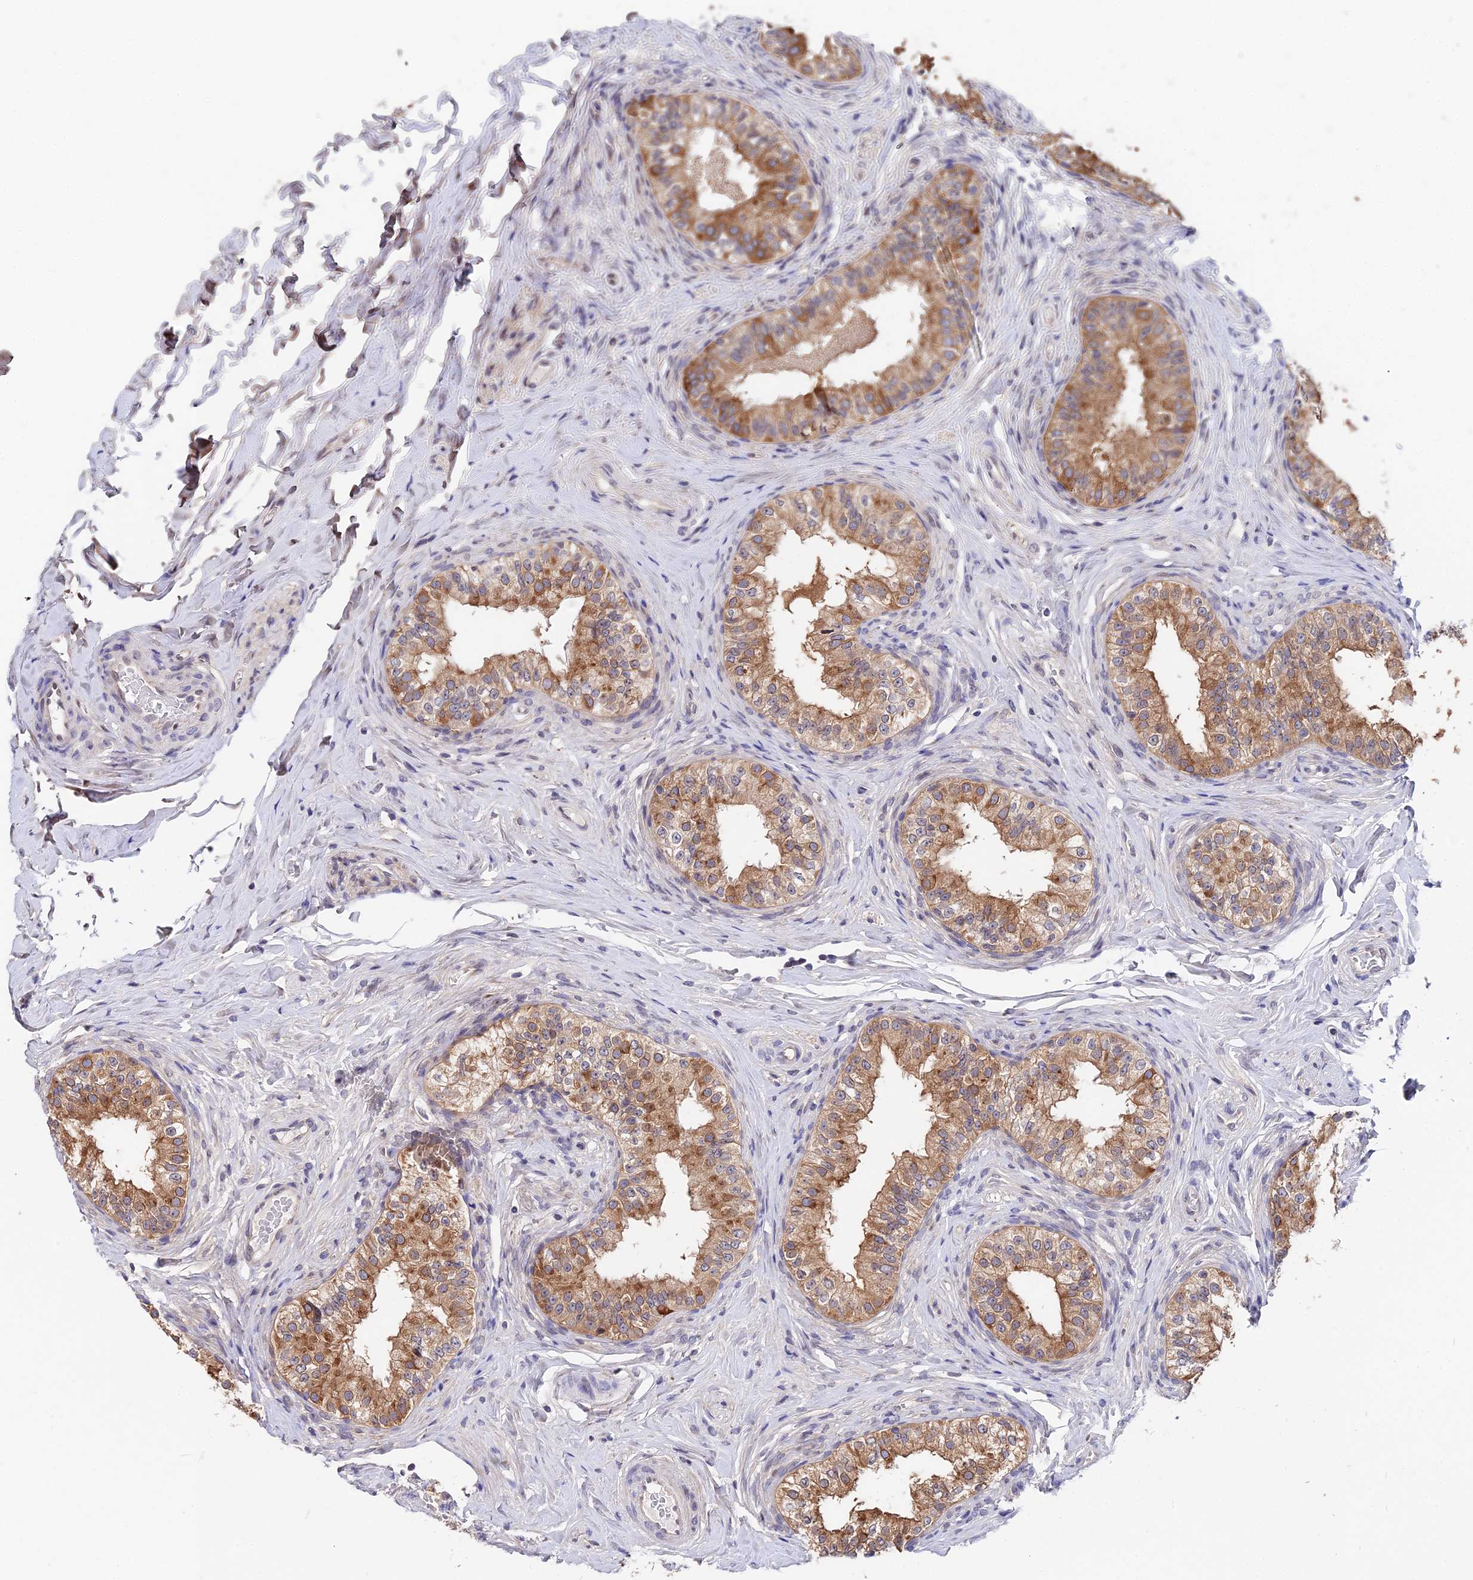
{"staining": {"intensity": "moderate", "quantity": ">75%", "location": "cytoplasmic/membranous,nuclear"}, "tissue": "epididymis", "cell_type": "Glandular cells", "image_type": "normal", "snomed": [{"axis": "morphology", "description": "Normal tissue, NOS"}, {"axis": "topography", "description": "Epididymis"}], "caption": "The micrograph demonstrates staining of benign epididymis, revealing moderate cytoplasmic/membranous,nuclear protein expression (brown color) within glandular cells.", "gene": "INPP4A", "patient": {"sex": "male", "age": 49}}